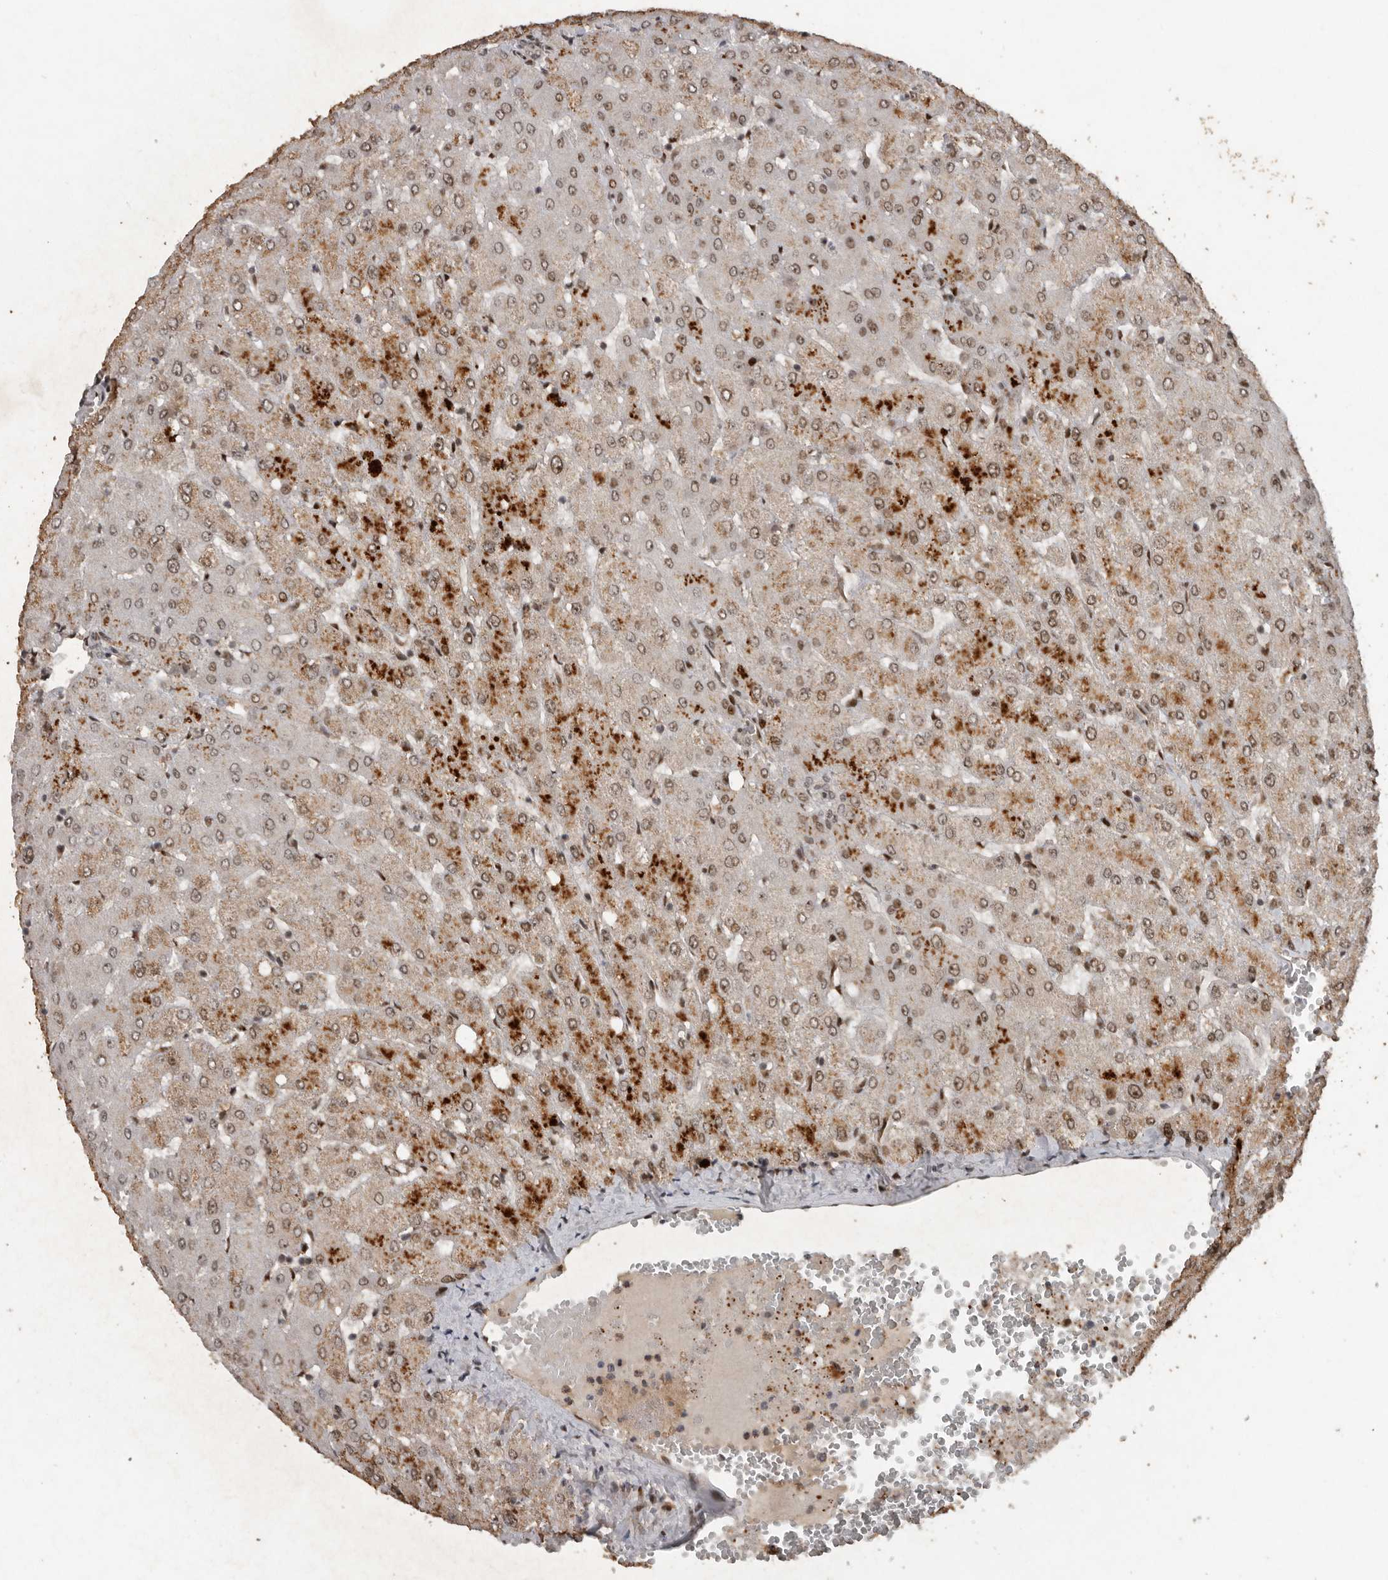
{"staining": {"intensity": "negative", "quantity": "none", "location": "none"}, "tissue": "liver", "cell_type": "Cholangiocytes", "image_type": "normal", "snomed": [{"axis": "morphology", "description": "Normal tissue, NOS"}, {"axis": "topography", "description": "Liver"}], "caption": "The micrograph shows no significant expression in cholangiocytes of liver. The staining was performed using DAB (3,3'-diaminobenzidine) to visualize the protein expression in brown, while the nuclei were stained in blue with hematoxylin (Magnification: 20x).", "gene": "CDC27", "patient": {"sex": "female", "age": 54}}